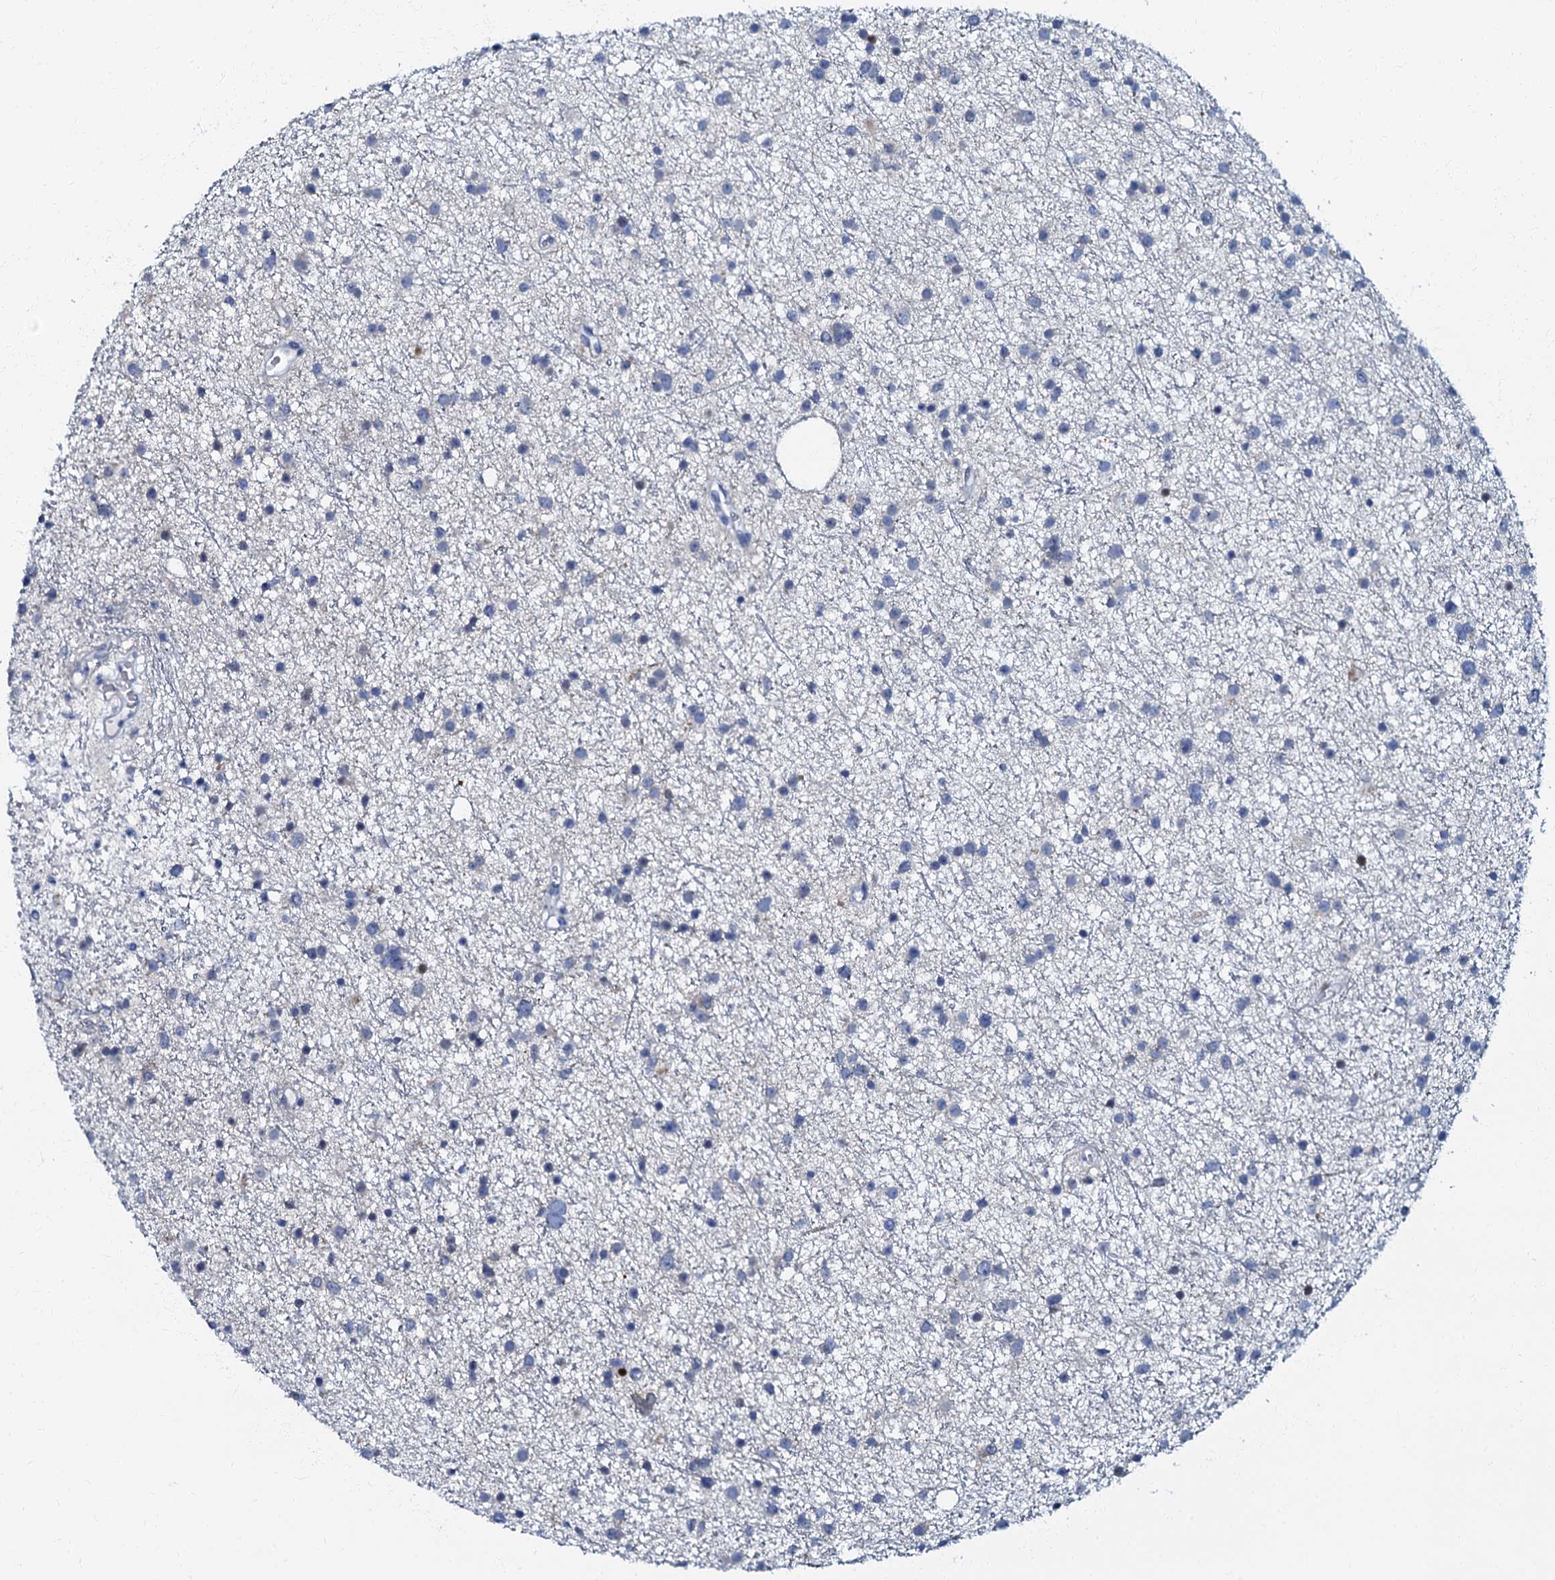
{"staining": {"intensity": "negative", "quantity": "none", "location": "none"}, "tissue": "glioma", "cell_type": "Tumor cells", "image_type": "cancer", "snomed": [{"axis": "morphology", "description": "Glioma, malignant, Low grade"}, {"axis": "topography", "description": "Cerebral cortex"}], "caption": "Glioma stained for a protein using immunohistochemistry reveals no staining tumor cells.", "gene": "MFSD5", "patient": {"sex": "female", "age": 39}}